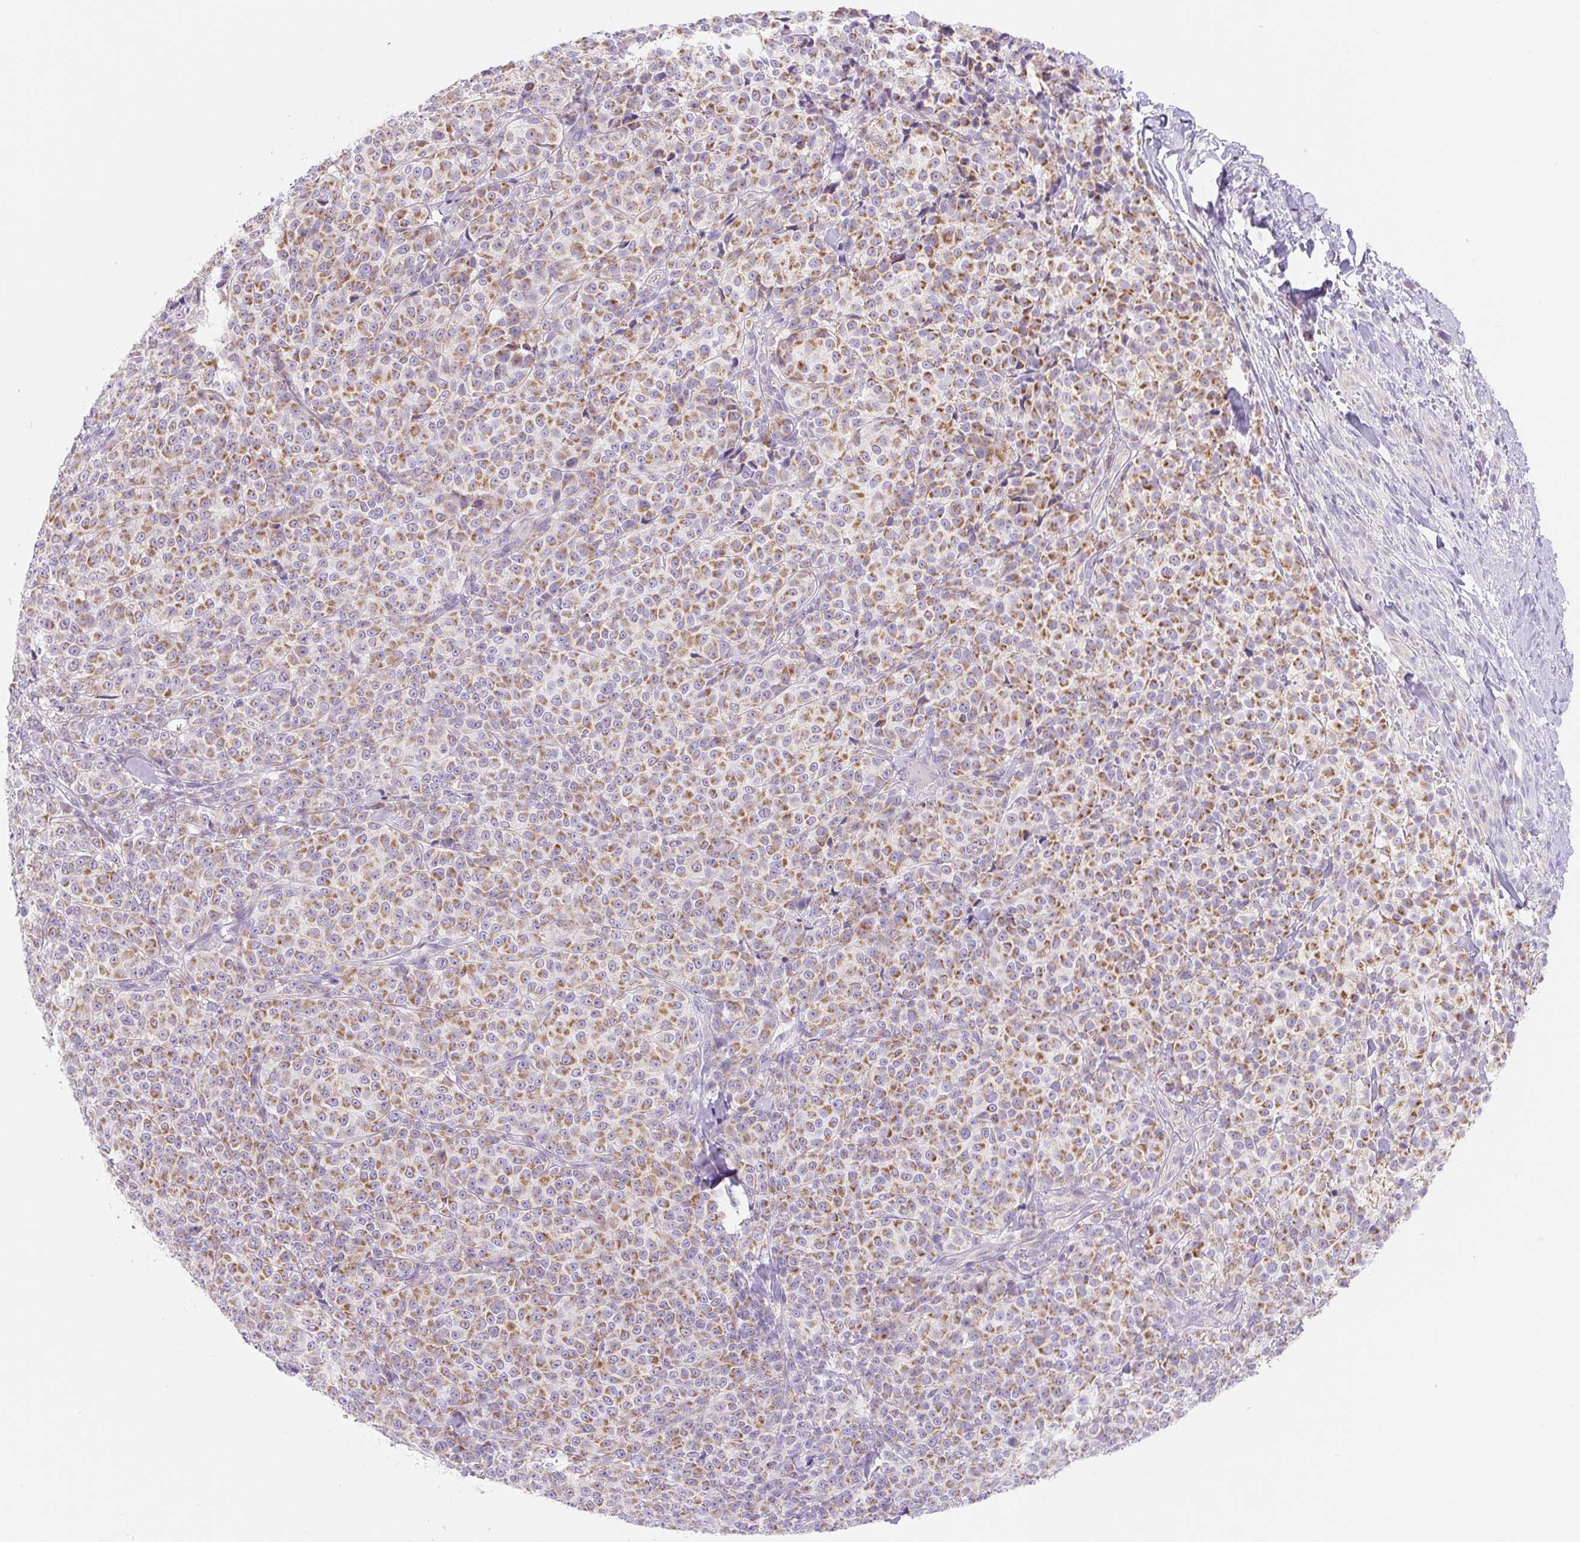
{"staining": {"intensity": "moderate", "quantity": ">75%", "location": "cytoplasmic/membranous"}, "tissue": "melanoma", "cell_type": "Tumor cells", "image_type": "cancer", "snomed": [{"axis": "morphology", "description": "Normal tissue, NOS"}, {"axis": "morphology", "description": "Malignant melanoma, NOS"}, {"axis": "topography", "description": "Skin"}], "caption": "Human malignant melanoma stained for a protein (brown) exhibits moderate cytoplasmic/membranous positive positivity in approximately >75% of tumor cells.", "gene": "FOCAD", "patient": {"sex": "female", "age": 34}}